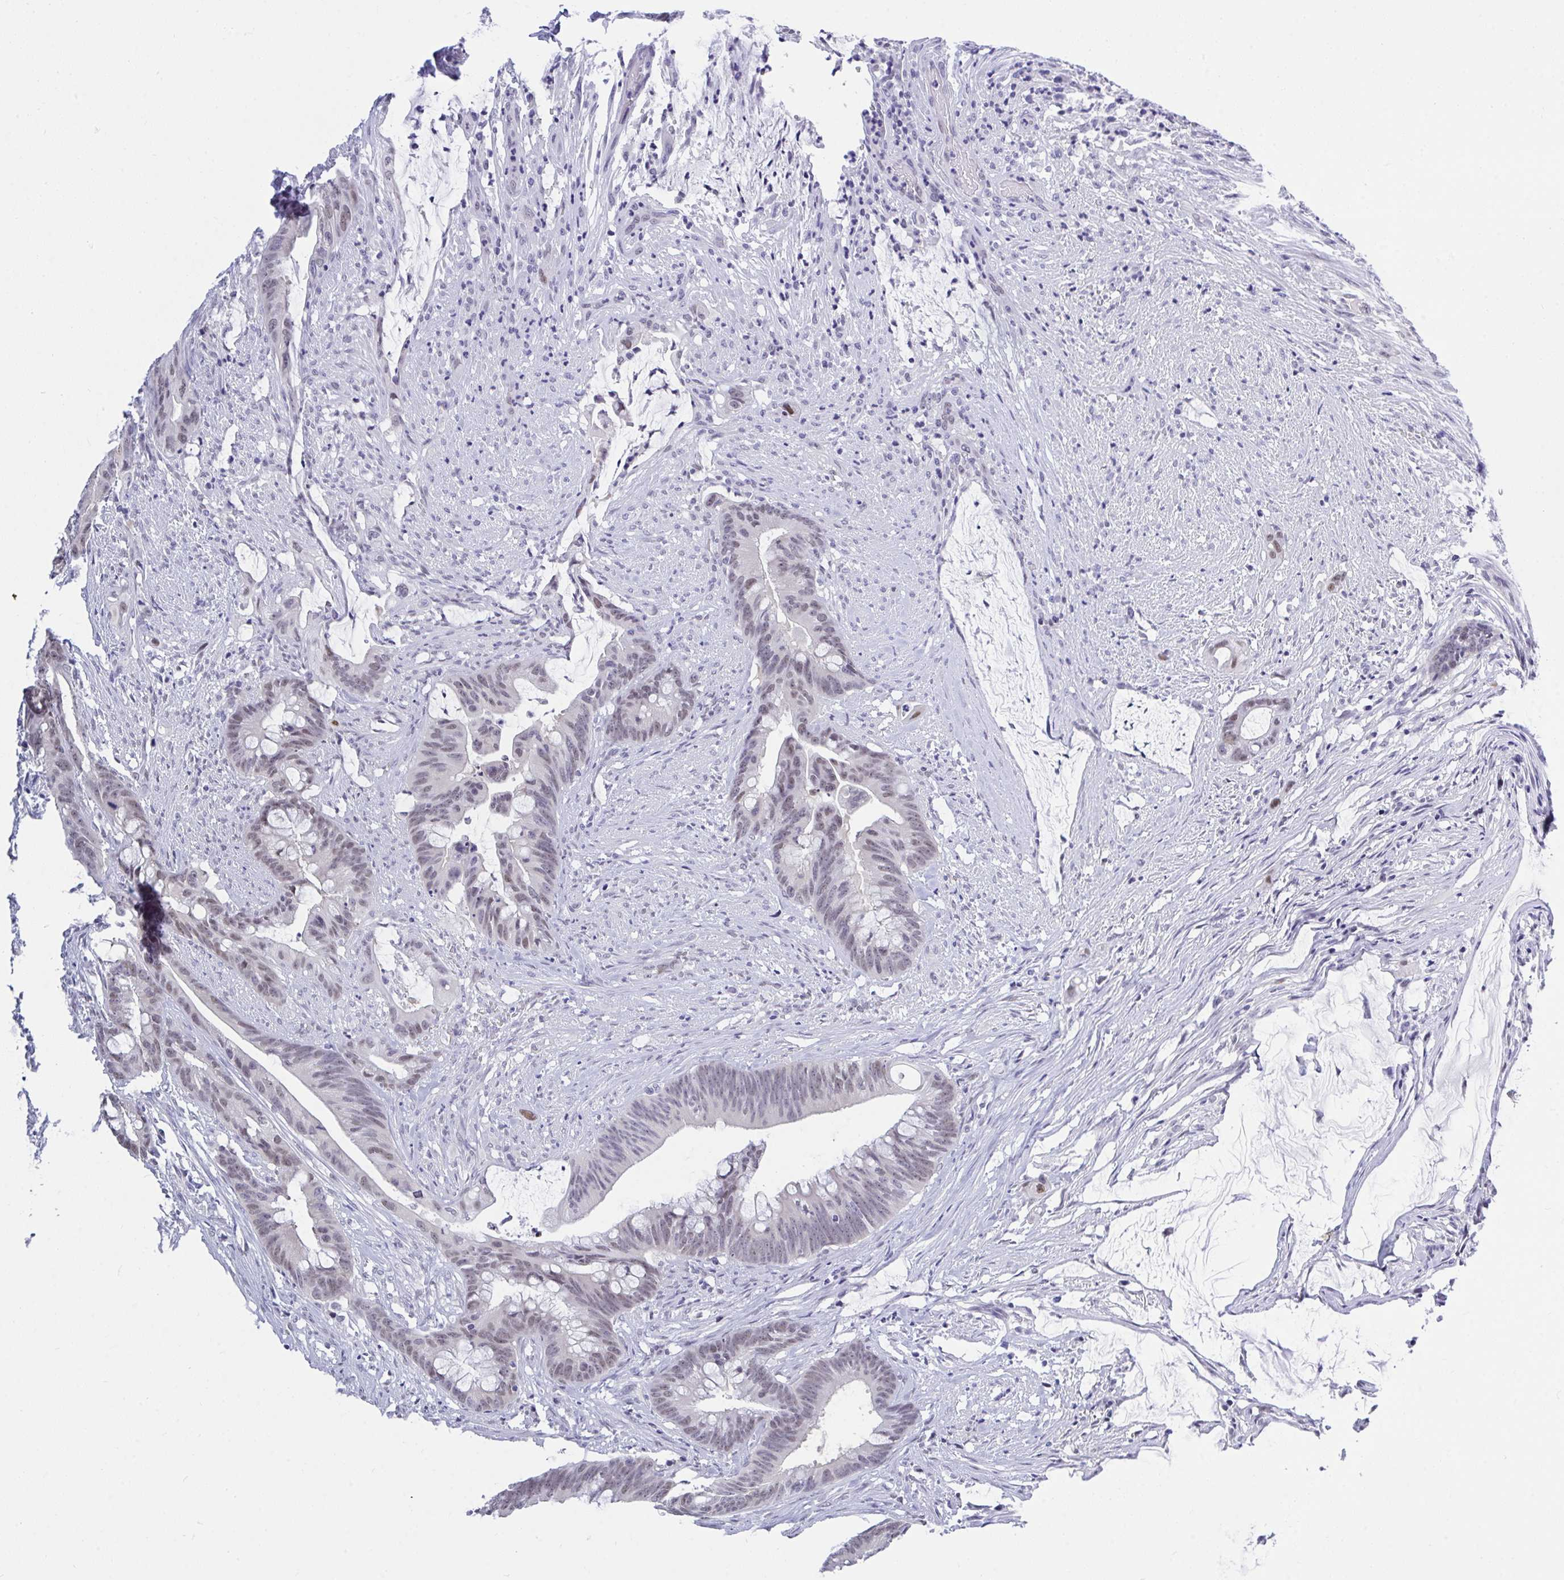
{"staining": {"intensity": "weak", "quantity": "25%-75%", "location": "nuclear"}, "tissue": "colorectal cancer", "cell_type": "Tumor cells", "image_type": "cancer", "snomed": [{"axis": "morphology", "description": "Adenocarcinoma, NOS"}, {"axis": "topography", "description": "Colon"}], "caption": "IHC staining of colorectal adenocarcinoma, which displays low levels of weak nuclear expression in approximately 25%-75% of tumor cells indicating weak nuclear protein staining. The staining was performed using DAB (brown) for protein detection and nuclei were counterstained in hematoxylin (blue).", "gene": "THOP1", "patient": {"sex": "male", "age": 62}}